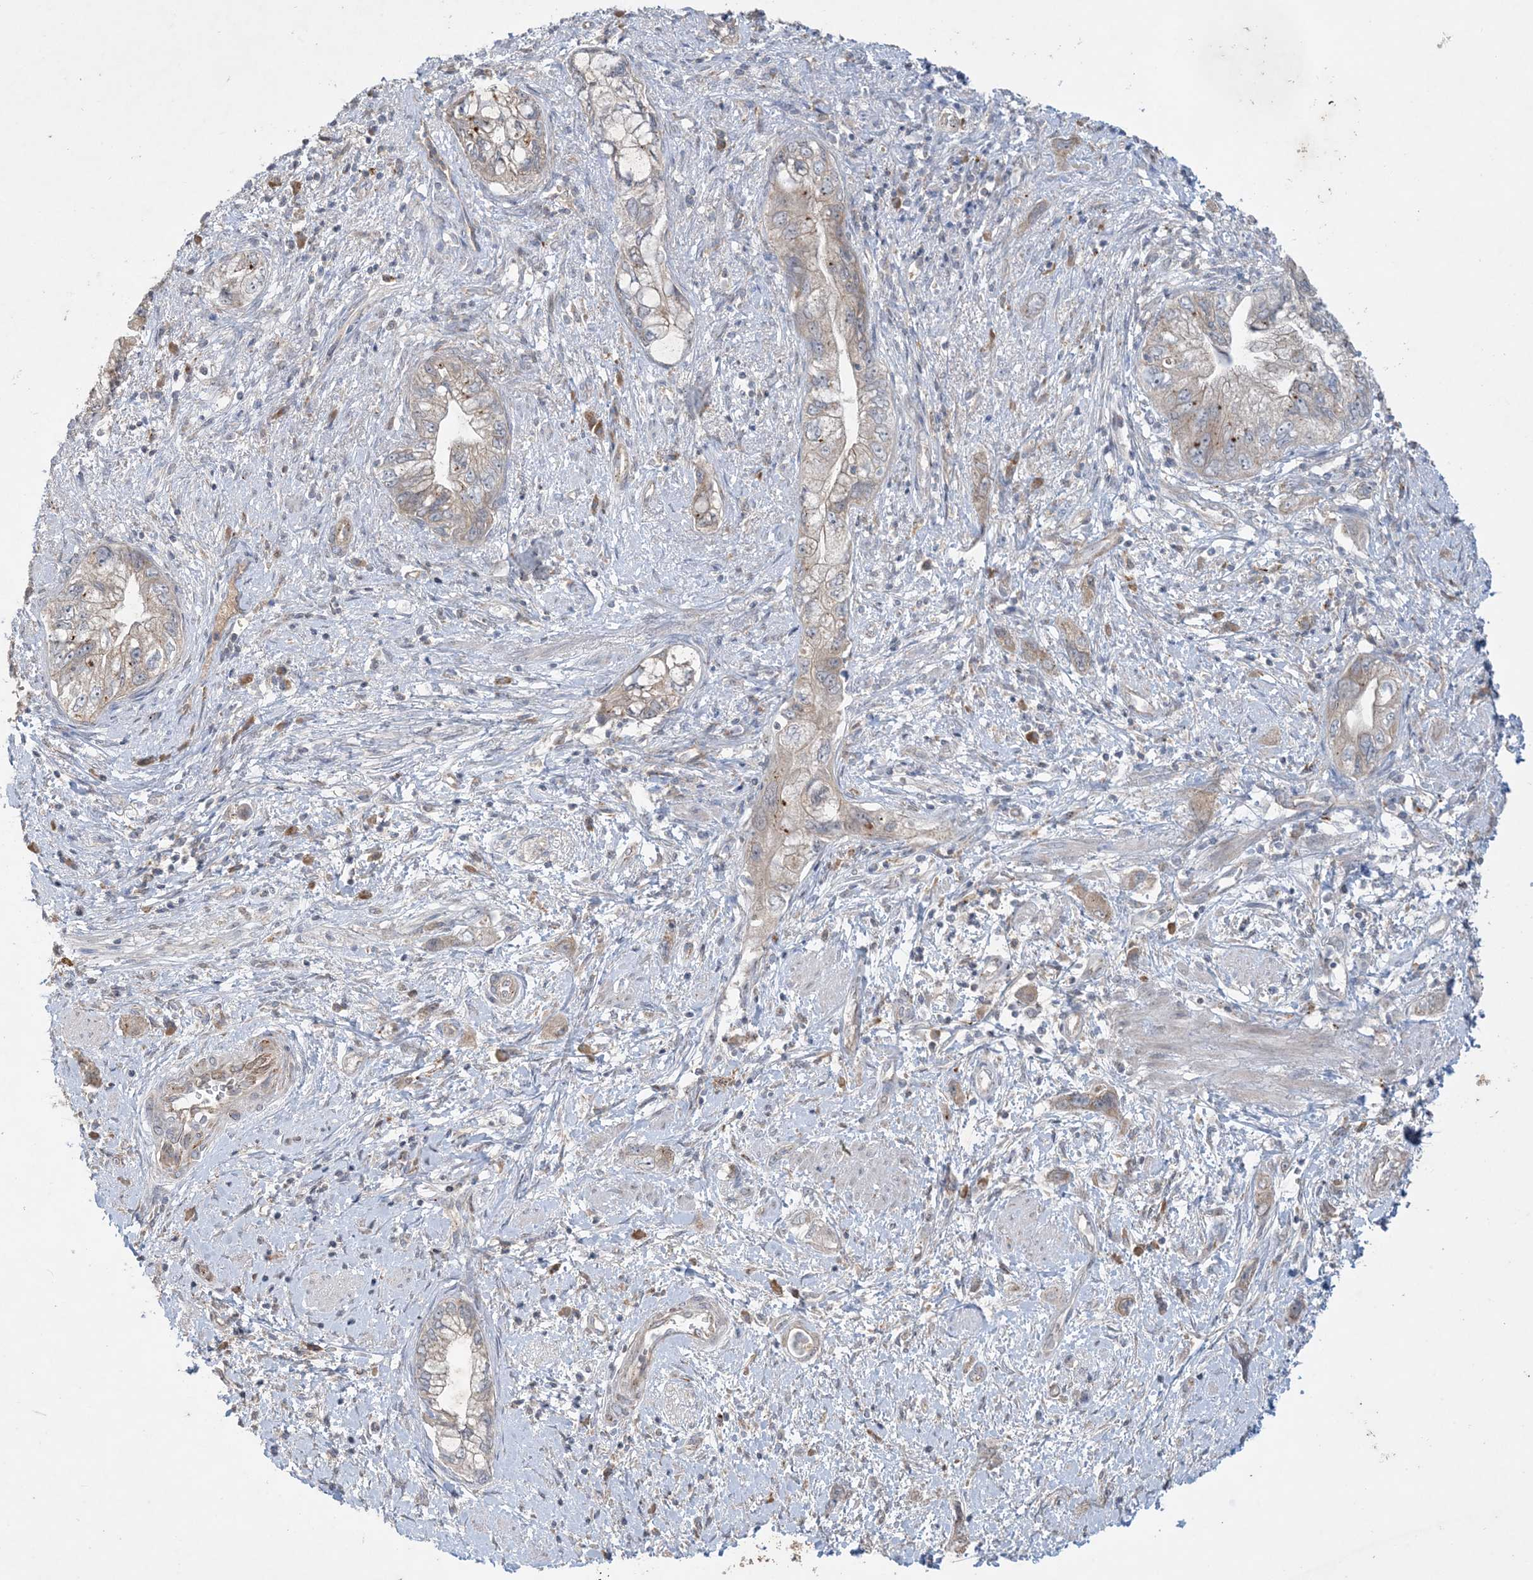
{"staining": {"intensity": "weak", "quantity": "25%-75%", "location": "cytoplasmic/membranous"}, "tissue": "pancreatic cancer", "cell_type": "Tumor cells", "image_type": "cancer", "snomed": [{"axis": "morphology", "description": "Adenocarcinoma, NOS"}, {"axis": "topography", "description": "Pancreas"}], "caption": "Weak cytoplasmic/membranous staining for a protein is present in about 25%-75% of tumor cells of adenocarcinoma (pancreatic) using immunohistochemistry.", "gene": "MRPS18A", "patient": {"sex": "female", "age": 73}}